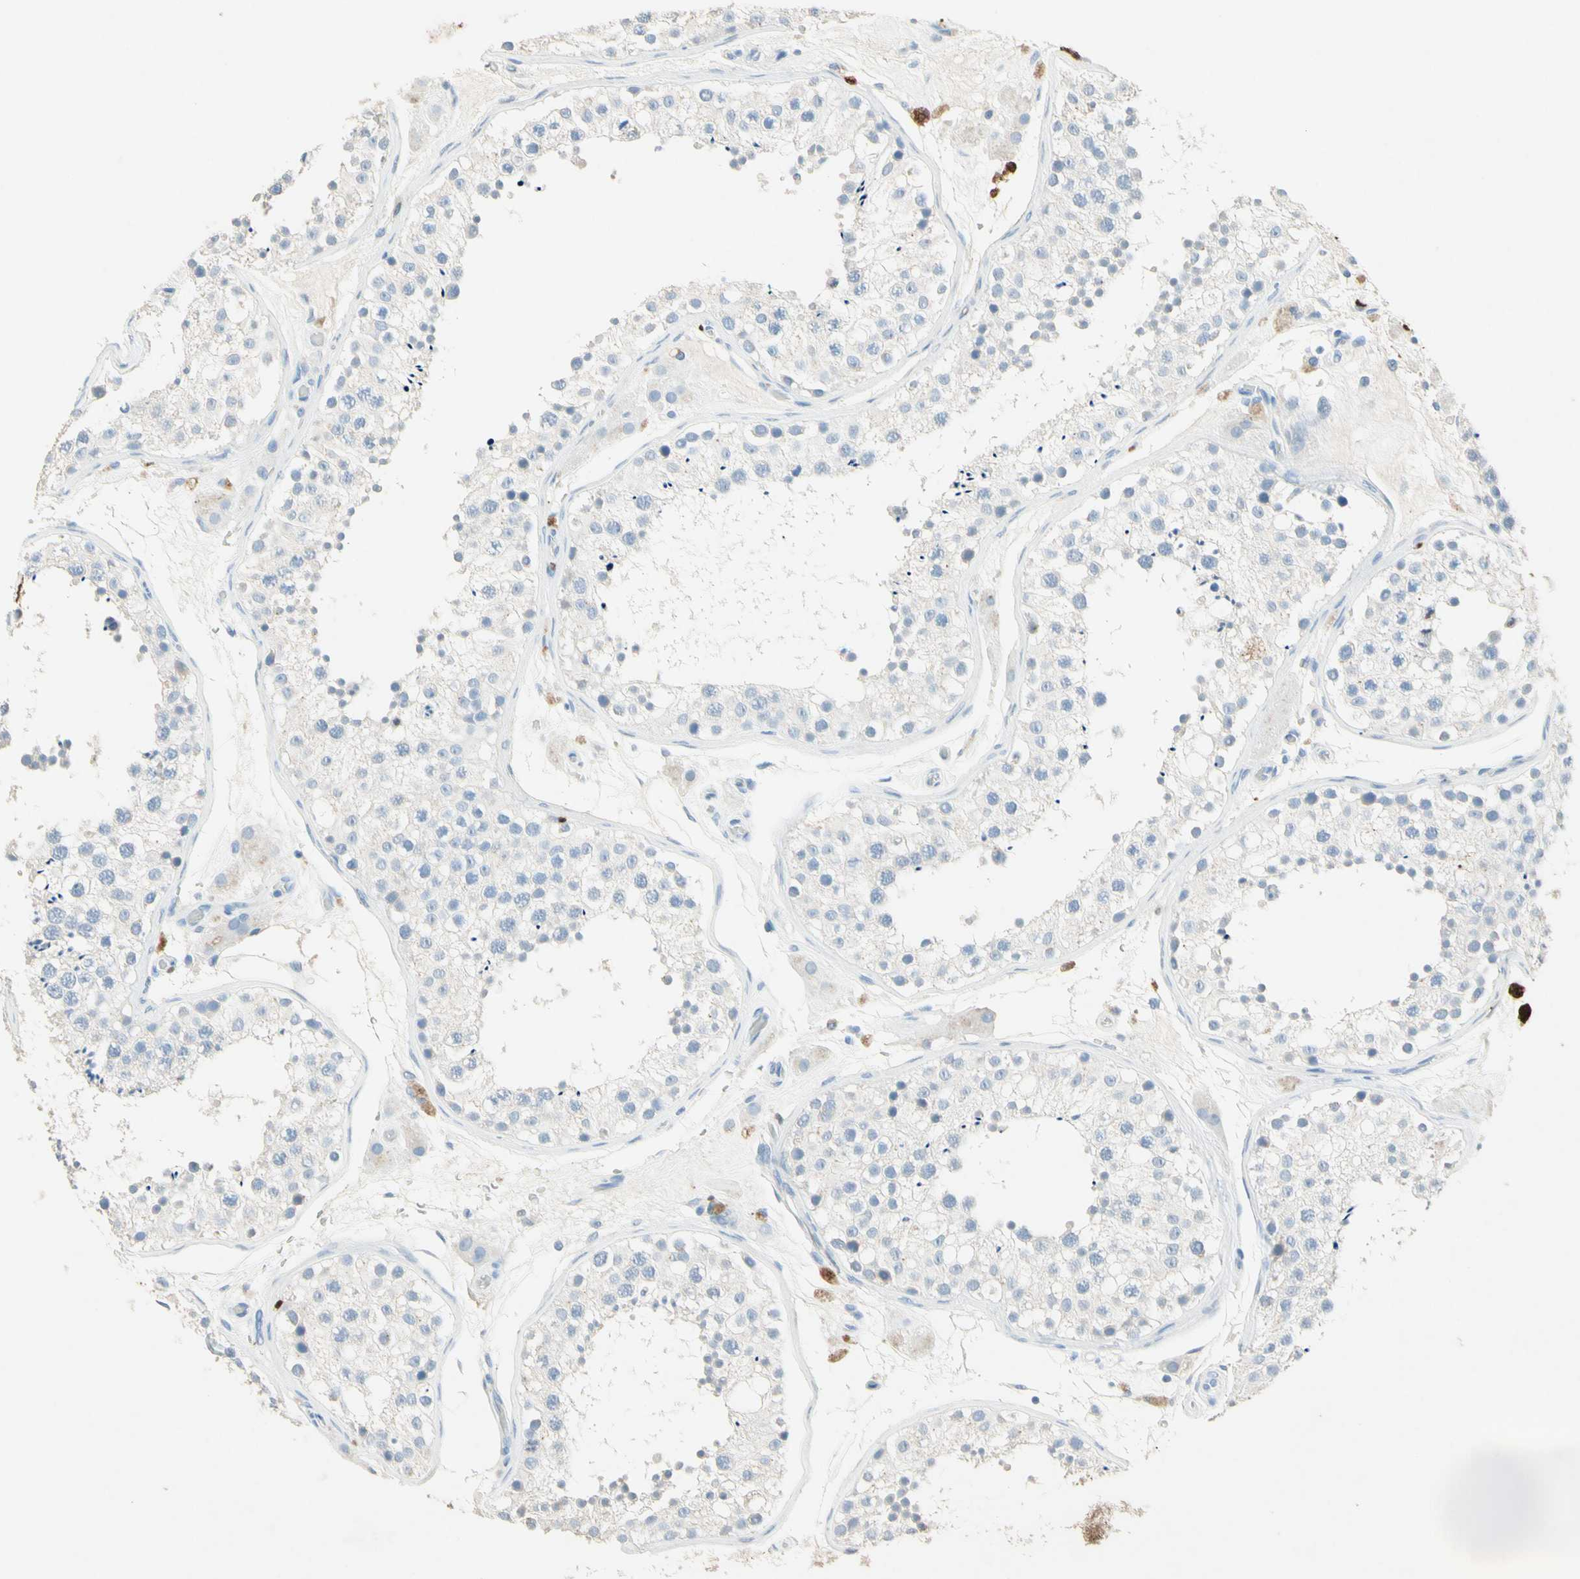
{"staining": {"intensity": "weak", "quantity": "<25%", "location": "cytoplasmic/membranous"}, "tissue": "testis", "cell_type": "Cells in seminiferous ducts", "image_type": "normal", "snomed": [{"axis": "morphology", "description": "Normal tissue, NOS"}, {"axis": "topography", "description": "Testis"}, {"axis": "topography", "description": "Epididymis"}], "caption": "DAB immunohistochemical staining of unremarkable human testis exhibits no significant positivity in cells in seminiferous ducts.", "gene": "NFKBIZ", "patient": {"sex": "male", "age": 26}}